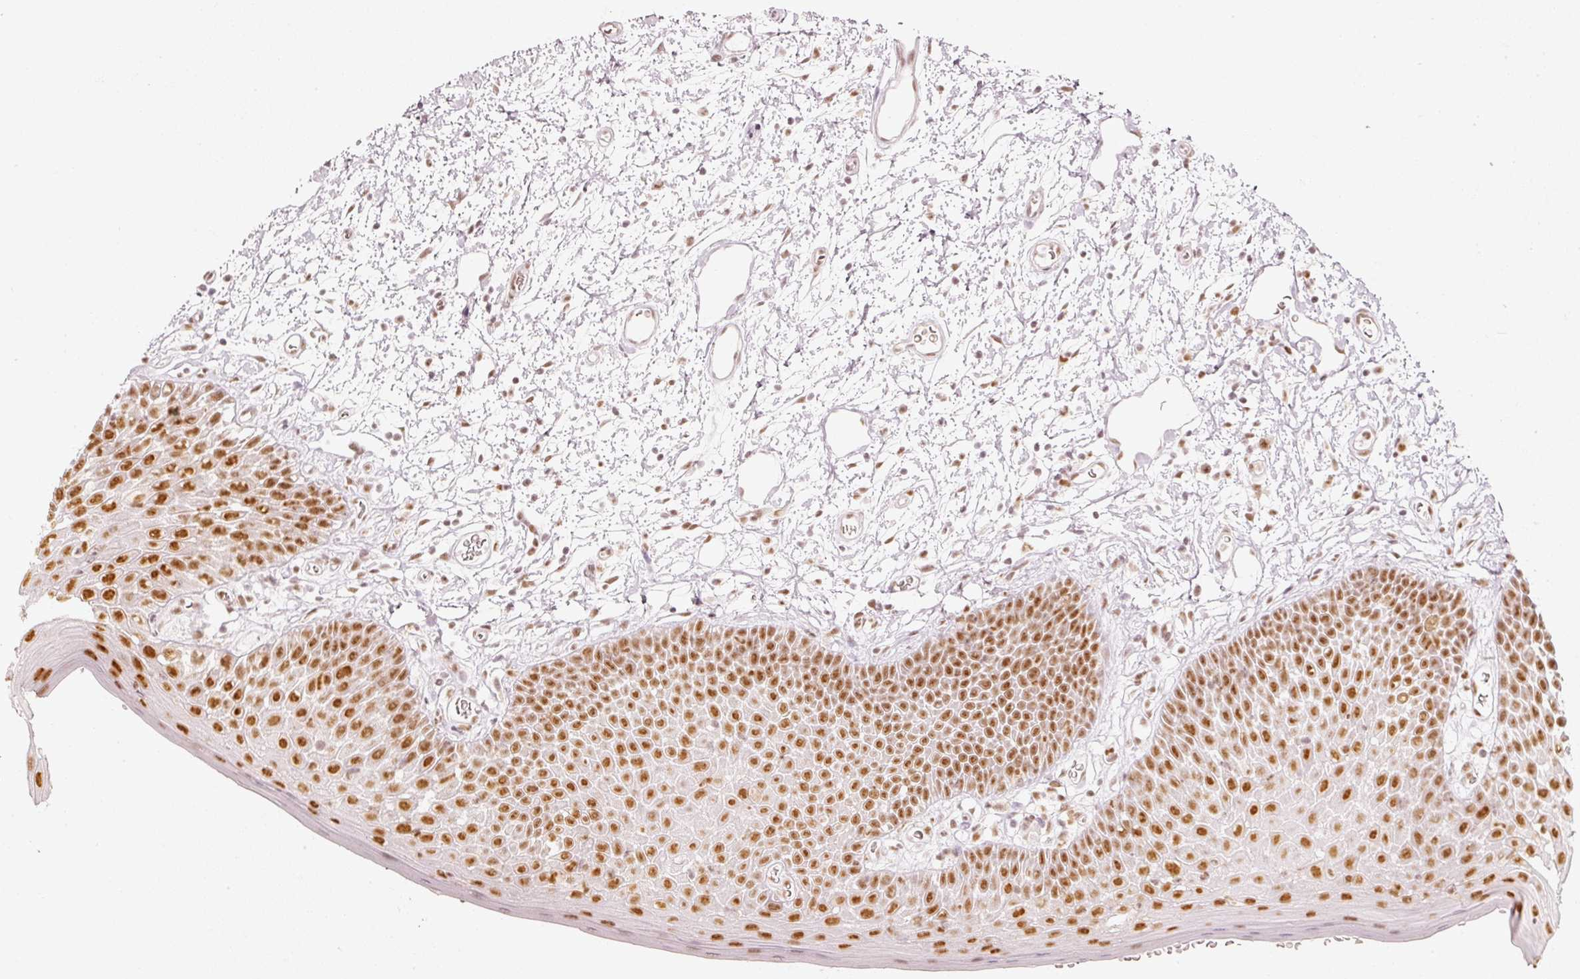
{"staining": {"intensity": "strong", "quantity": ">75%", "location": "nuclear"}, "tissue": "oral mucosa", "cell_type": "Squamous epithelial cells", "image_type": "normal", "snomed": [{"axis": "morphology", "description": "Normal tissue, NOS"}, {"axis": "morphology", "description": "Squamous cell carcinoma, NOS"}, {"axis": "topography", "description": "Oral tissue"}, {"axis": "topography", "description": "Tounge, NOS"}, {"axis": "topography", "description": "Head-Neck"}], "caption": "A brown stain shows strong nuclear expression of a protein in squamous epithelial cells of benign human oral mucosa. The staining was performed using DAB (3,3'-diaminobenzidine), with brown indicating positive protein expression. Nuclei are stained blue with hematoxylin.", "gene": "PPP1R10", "patient": {"sex": "male", "age": 76}}